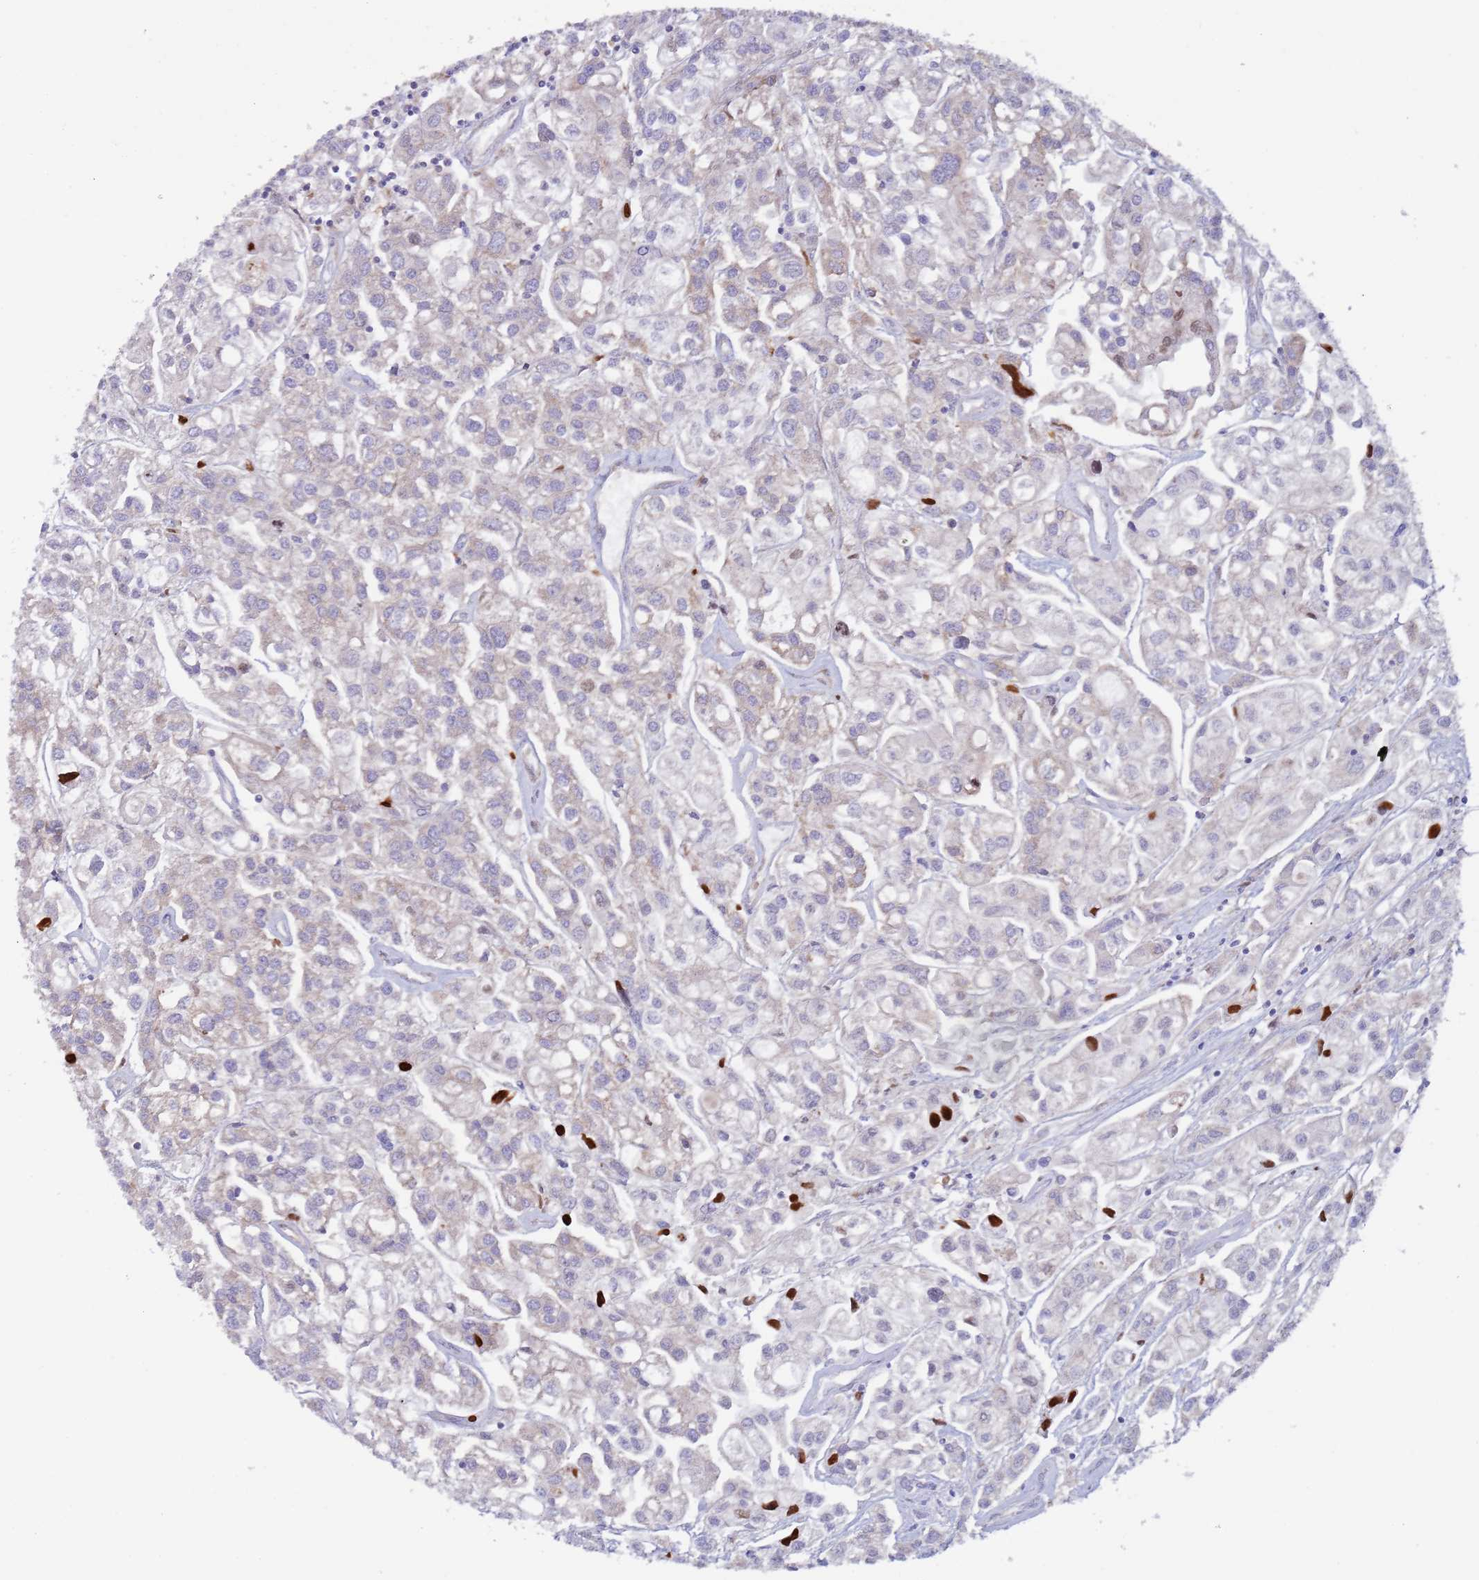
{"staining": {"intensity": "weak", "quantity": "<25%", "location": "cytoplasmic/membranous"}, "tissue": "urothelial cancer", "cell_type": "Tumor cells", "image_type": "cancer", "snomed": [{"axis": "morphology", "description": "Urothelial carcinoma, High grade"}, {"axis": "topography", "description": "Urinary bladder"}], "caption": "IHC of high-grade urothelial carcinoma exhibits no staining in tumor cells. (DAB (3,3'-diaminobenzidine) IHC, high magnification).", "gene": "ZNF844", "patient": {"sex": "male", "age": 67}}